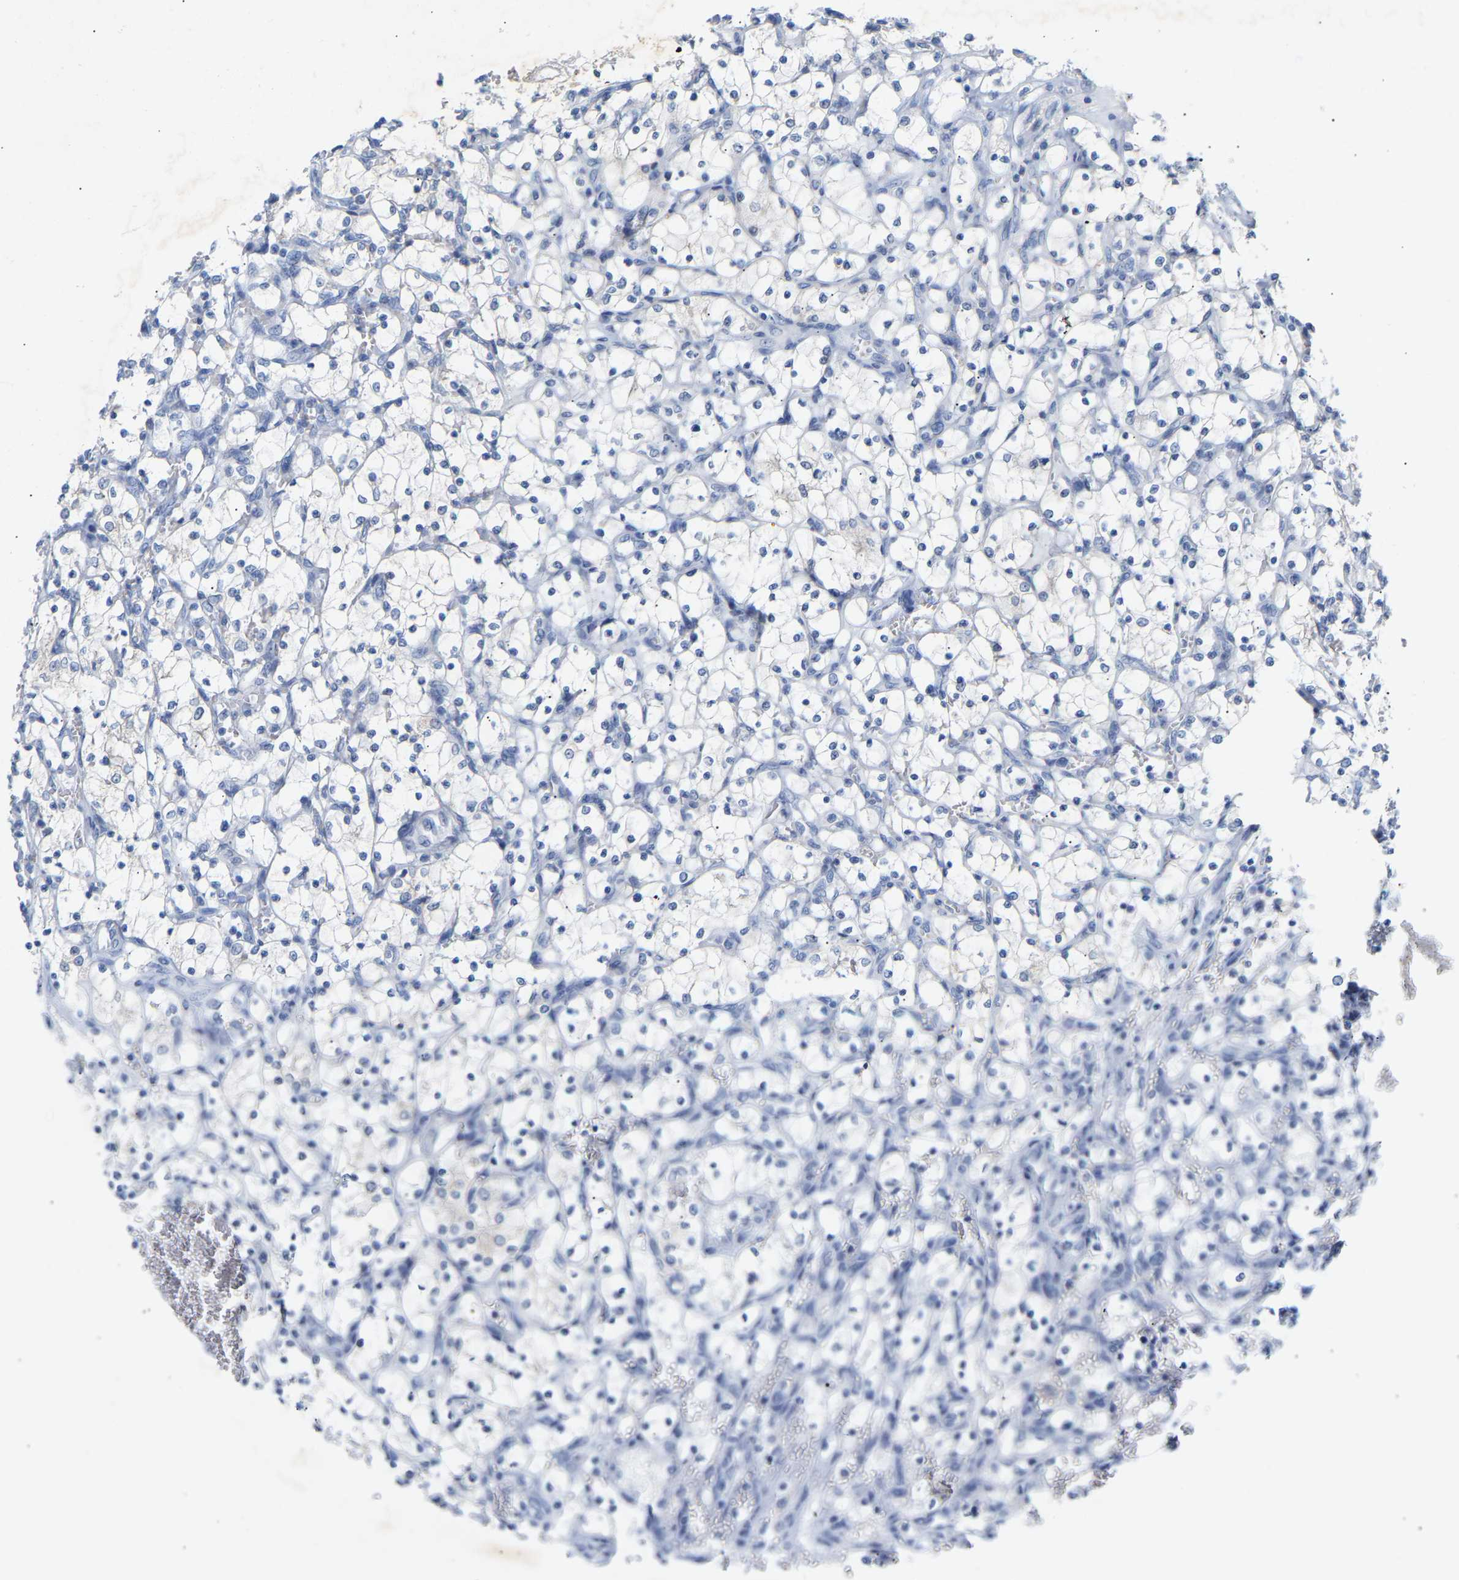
{"staining": {"intensity": "negative", "quantity": "none", "location": "none"}, "tissue": "renal cancer", "cell_type": "Tumor cells", "image_type": "cancer", "snomed": [{"axis": "morphology", "description": "Adenocarcinoma, NOS"}, {"axis": "topography", "description": "Kidney"}], "caption": "Tumor cells are negative for protein expression in human renal cancer. (Stains: DAB immunohistochemistry with hematoxylin counter stain, Microscopy: brightfield microscopy at high magnification).", "gene": "PEX1", "patient": {"sex": "female", "age": 69}}